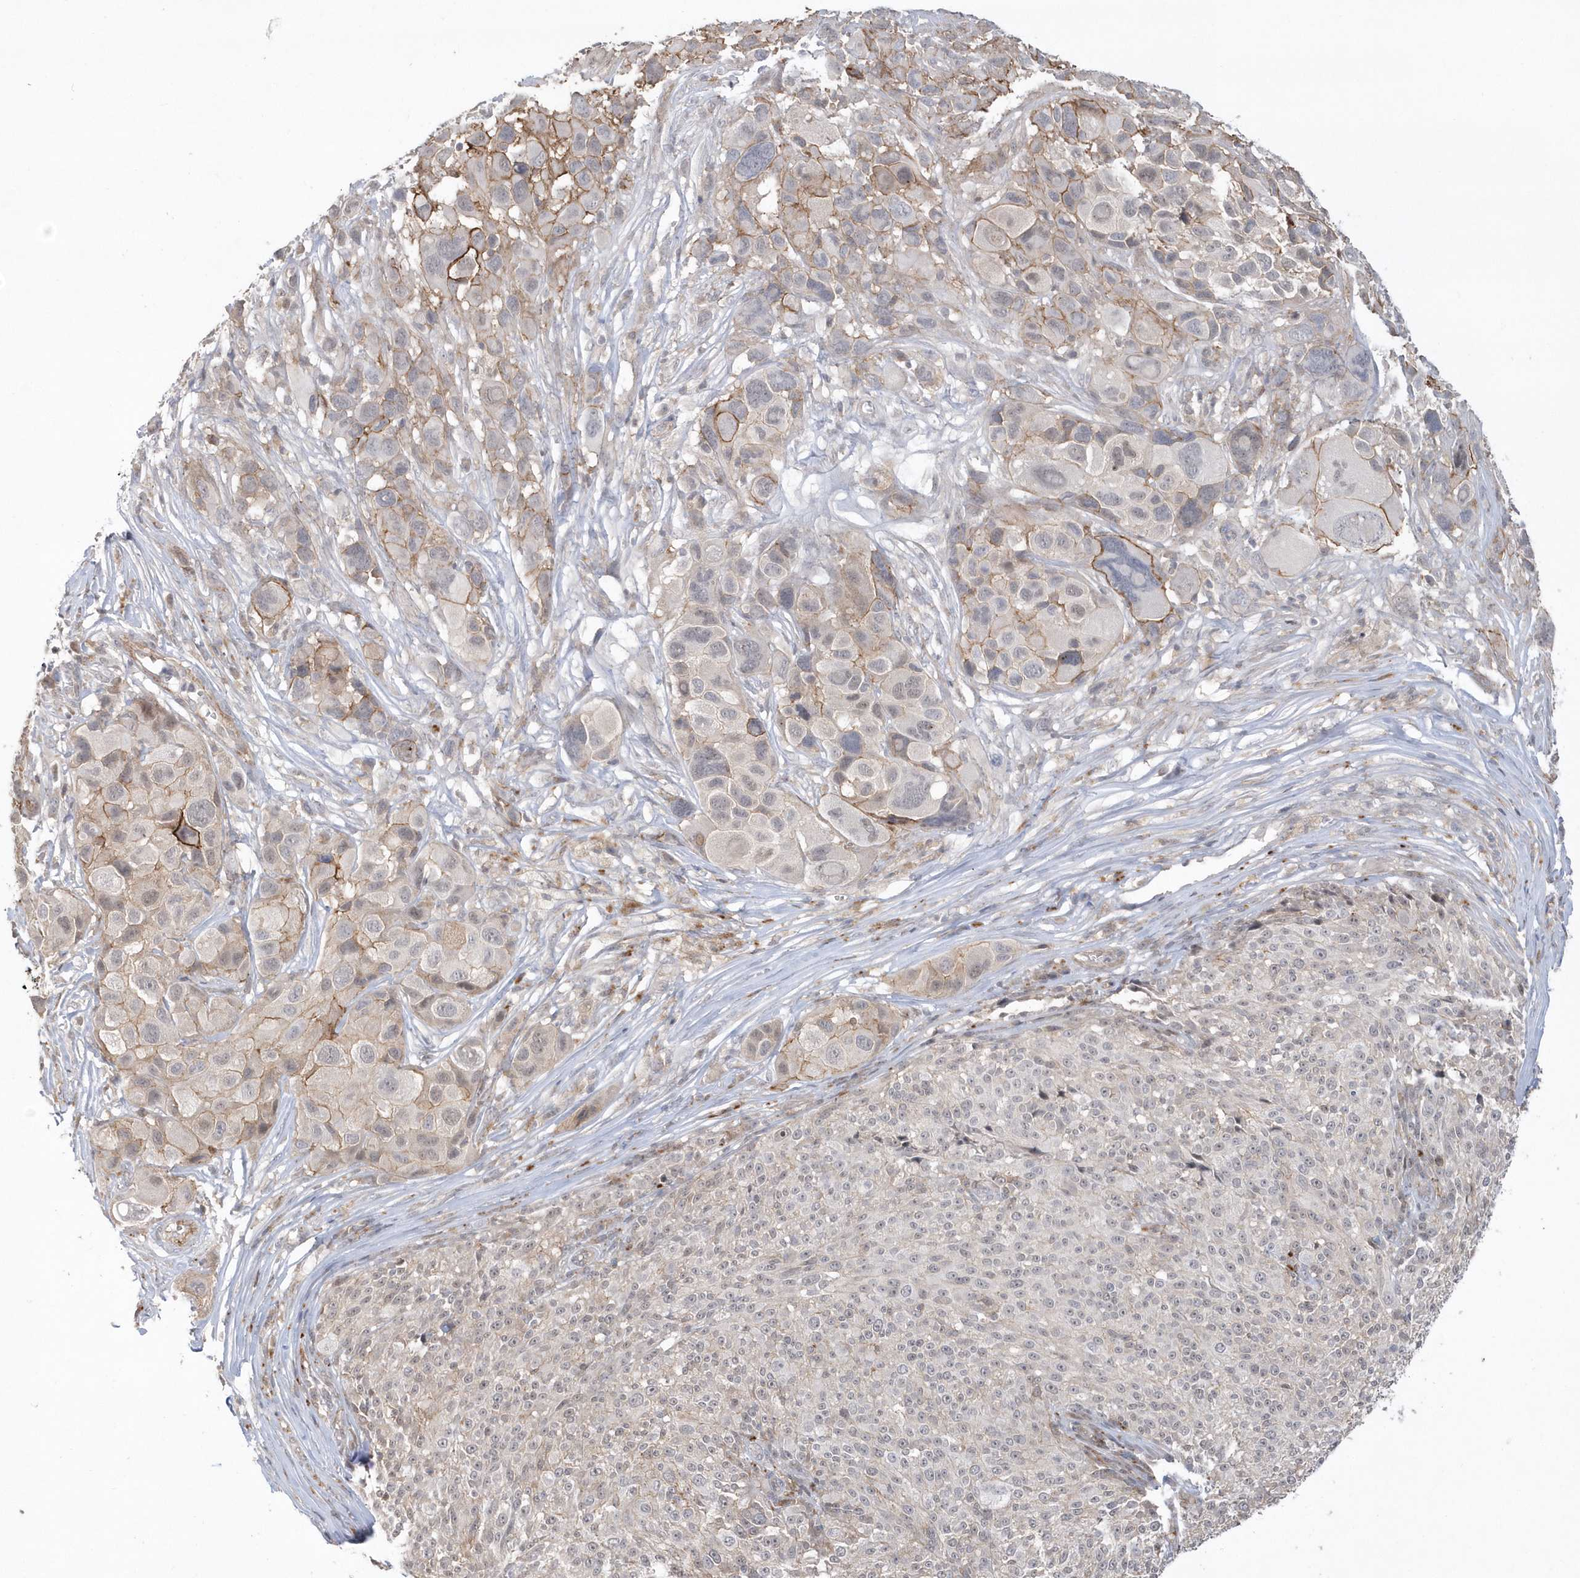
{"staining": {"intensity": "moderate", "quantity": "25%-75%", "location": "cytoplasmic/membranous"}, "tissue": "melanoma", "cell_type": "Tumor cells", "image_type": "cancer", "snomed": [{"axis": "morphology", "description": "Malignant melanoma, NOS"}, {"axis": "topography", "description": "Skin of trunk"}], "caption": "Immunohistochemical staining of human melanoma reveals medium levels of moderate cytoplasmic/membranous protein expression in about 25%-75% of tumor cells.", "gene": "CRIP3", "patient": {"sex": "male", "age": 71}}